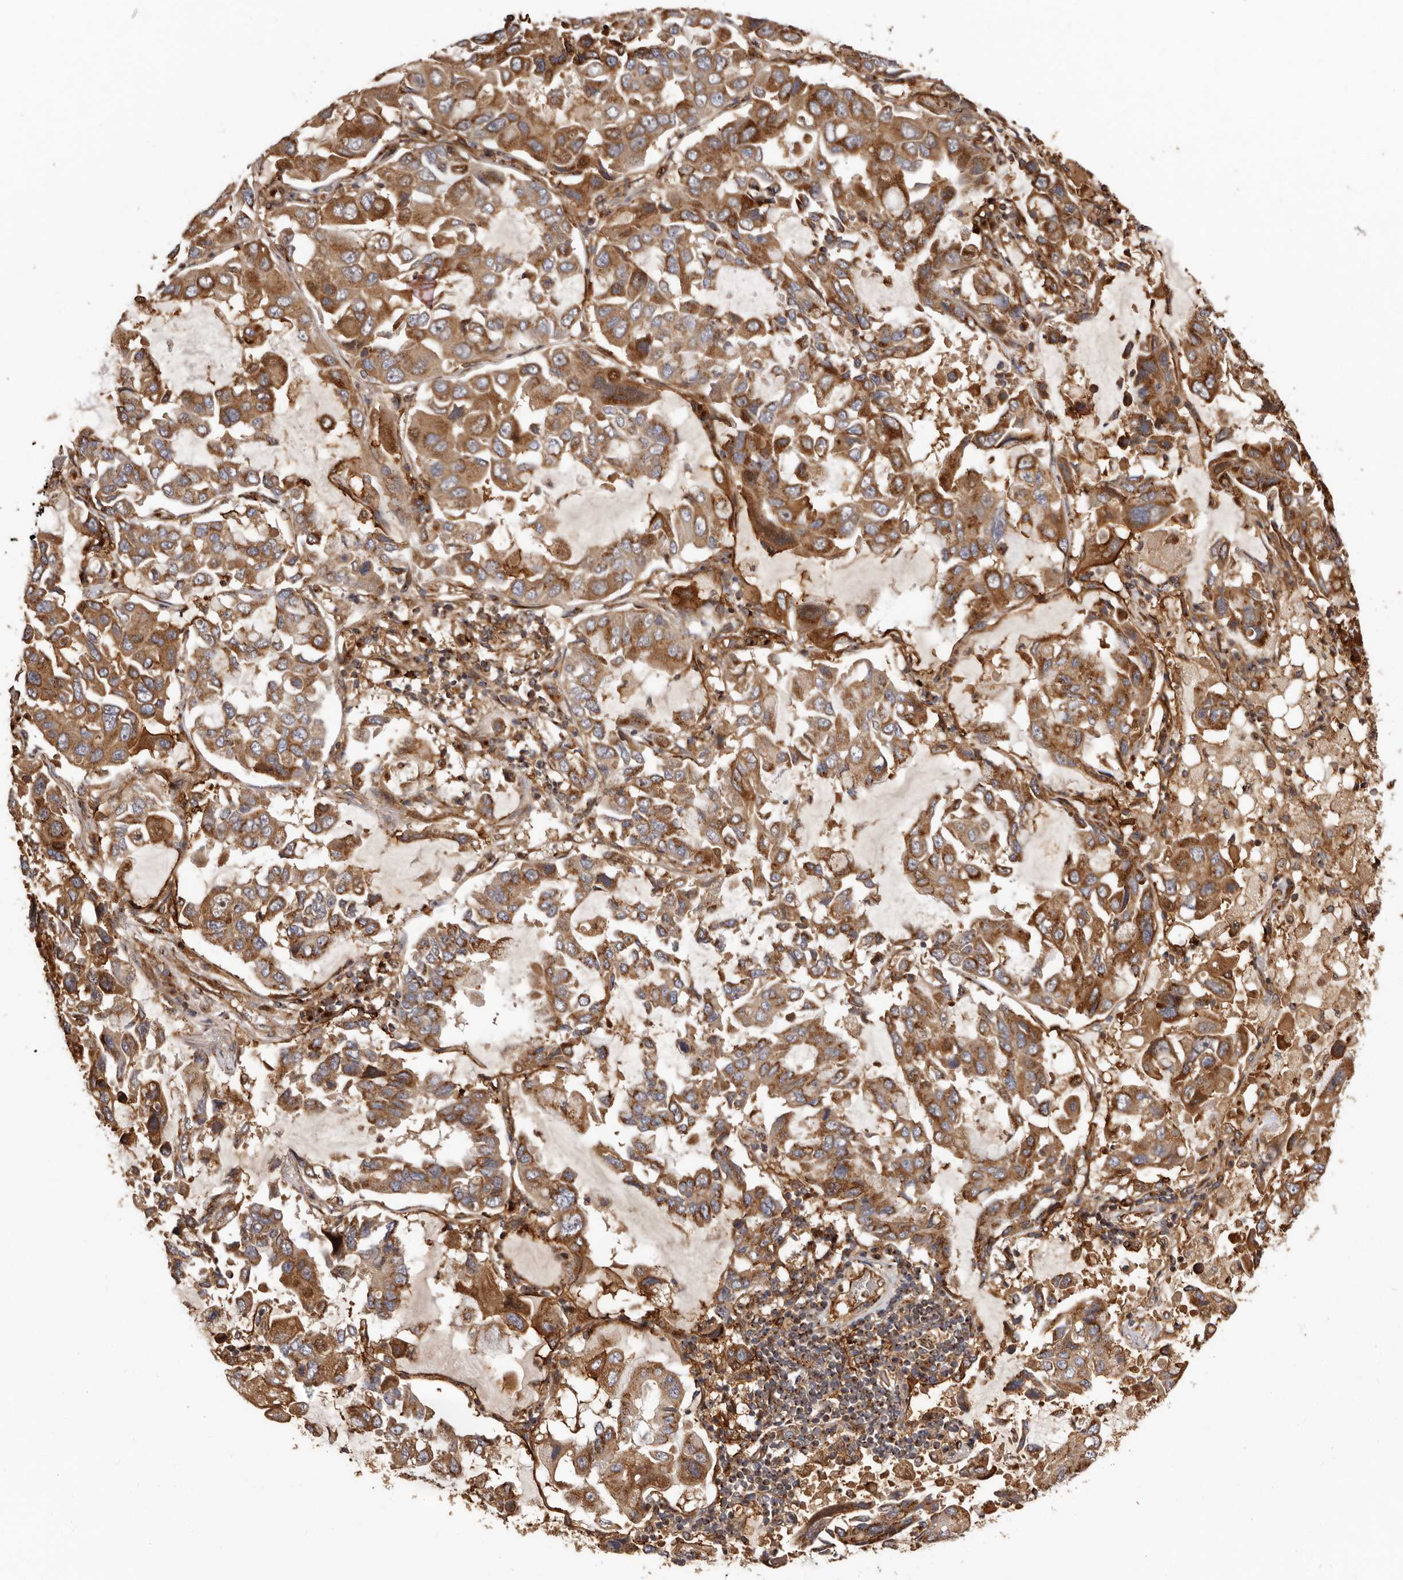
{"staining": {"intensity": "strong", "quantity": ">75%", "location": "cytoplasmic/membranous"}, "tissue": "lung cancer", "cell_type": "Tumor cells", "image_type": "cancer", "snomed": [{"axis": "morphology", "description": "Adenocarcinoma, NOS"}, {"axis": "topography", "description": "Lung"}], "caption": "Protein staining displays strong cytoplasmic/membranous expression in about >75% of tumor cells in lung cancer.", "gene": "GPR27", "patient": {"sex": "male", "age": 64}}